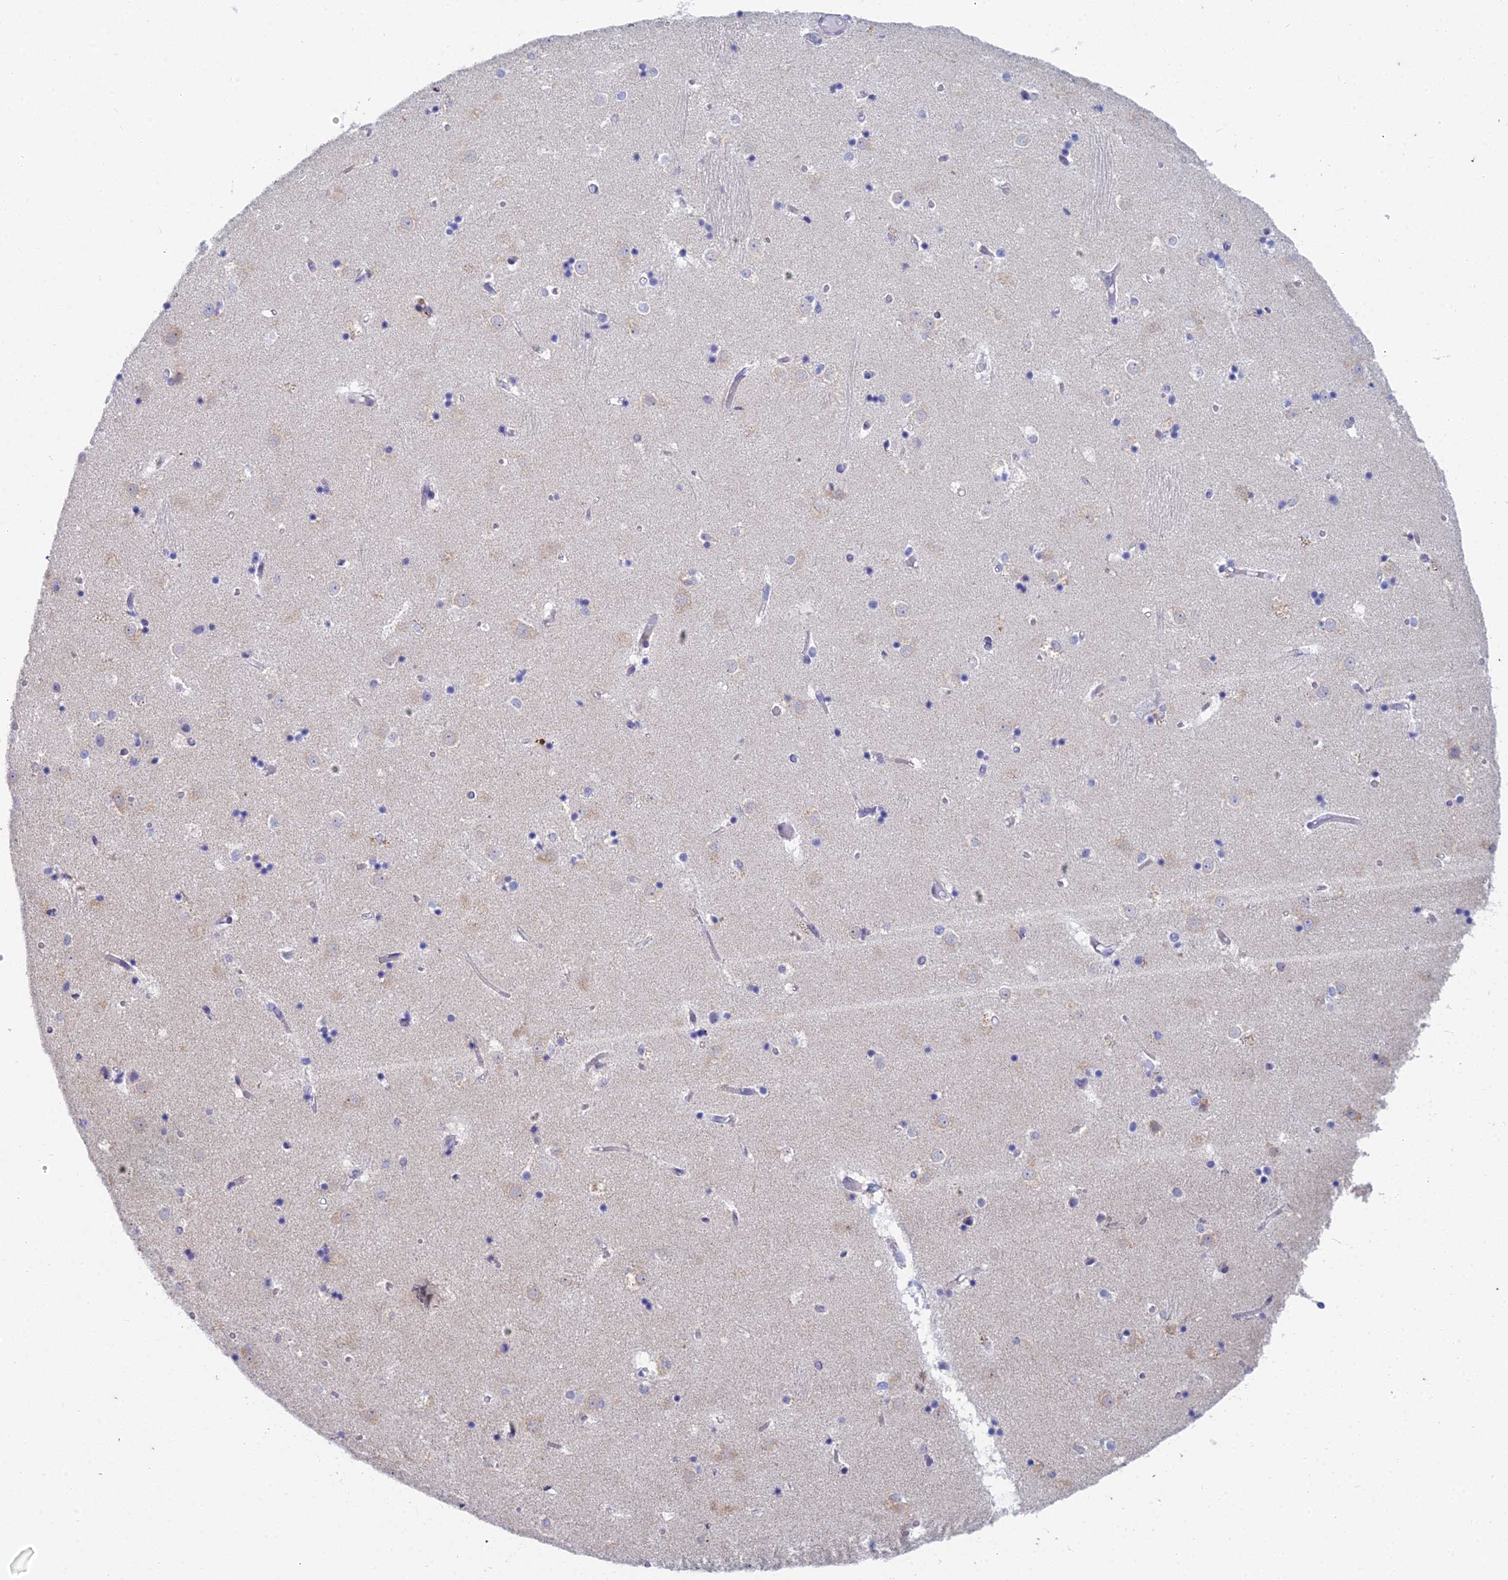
{"staining": {"intensity": "negative", "quantity": "none", "location": "none"}, "tissue": "caudate", "cell_type": "Glial cells", "image_type": "normal", "snomed": [{"axis": "morphology", "description": "Normal tissue, NOS"}, {"axis": "topography", "description": "Lateral ventricle wall"}], "caption": "IHC micrograph of normal caudate stained for a protein (brown), which demonstrates no positivity in glial cells.", "gene": "EEF2KMT", "patient": {"sex": "female", "age": 52}}